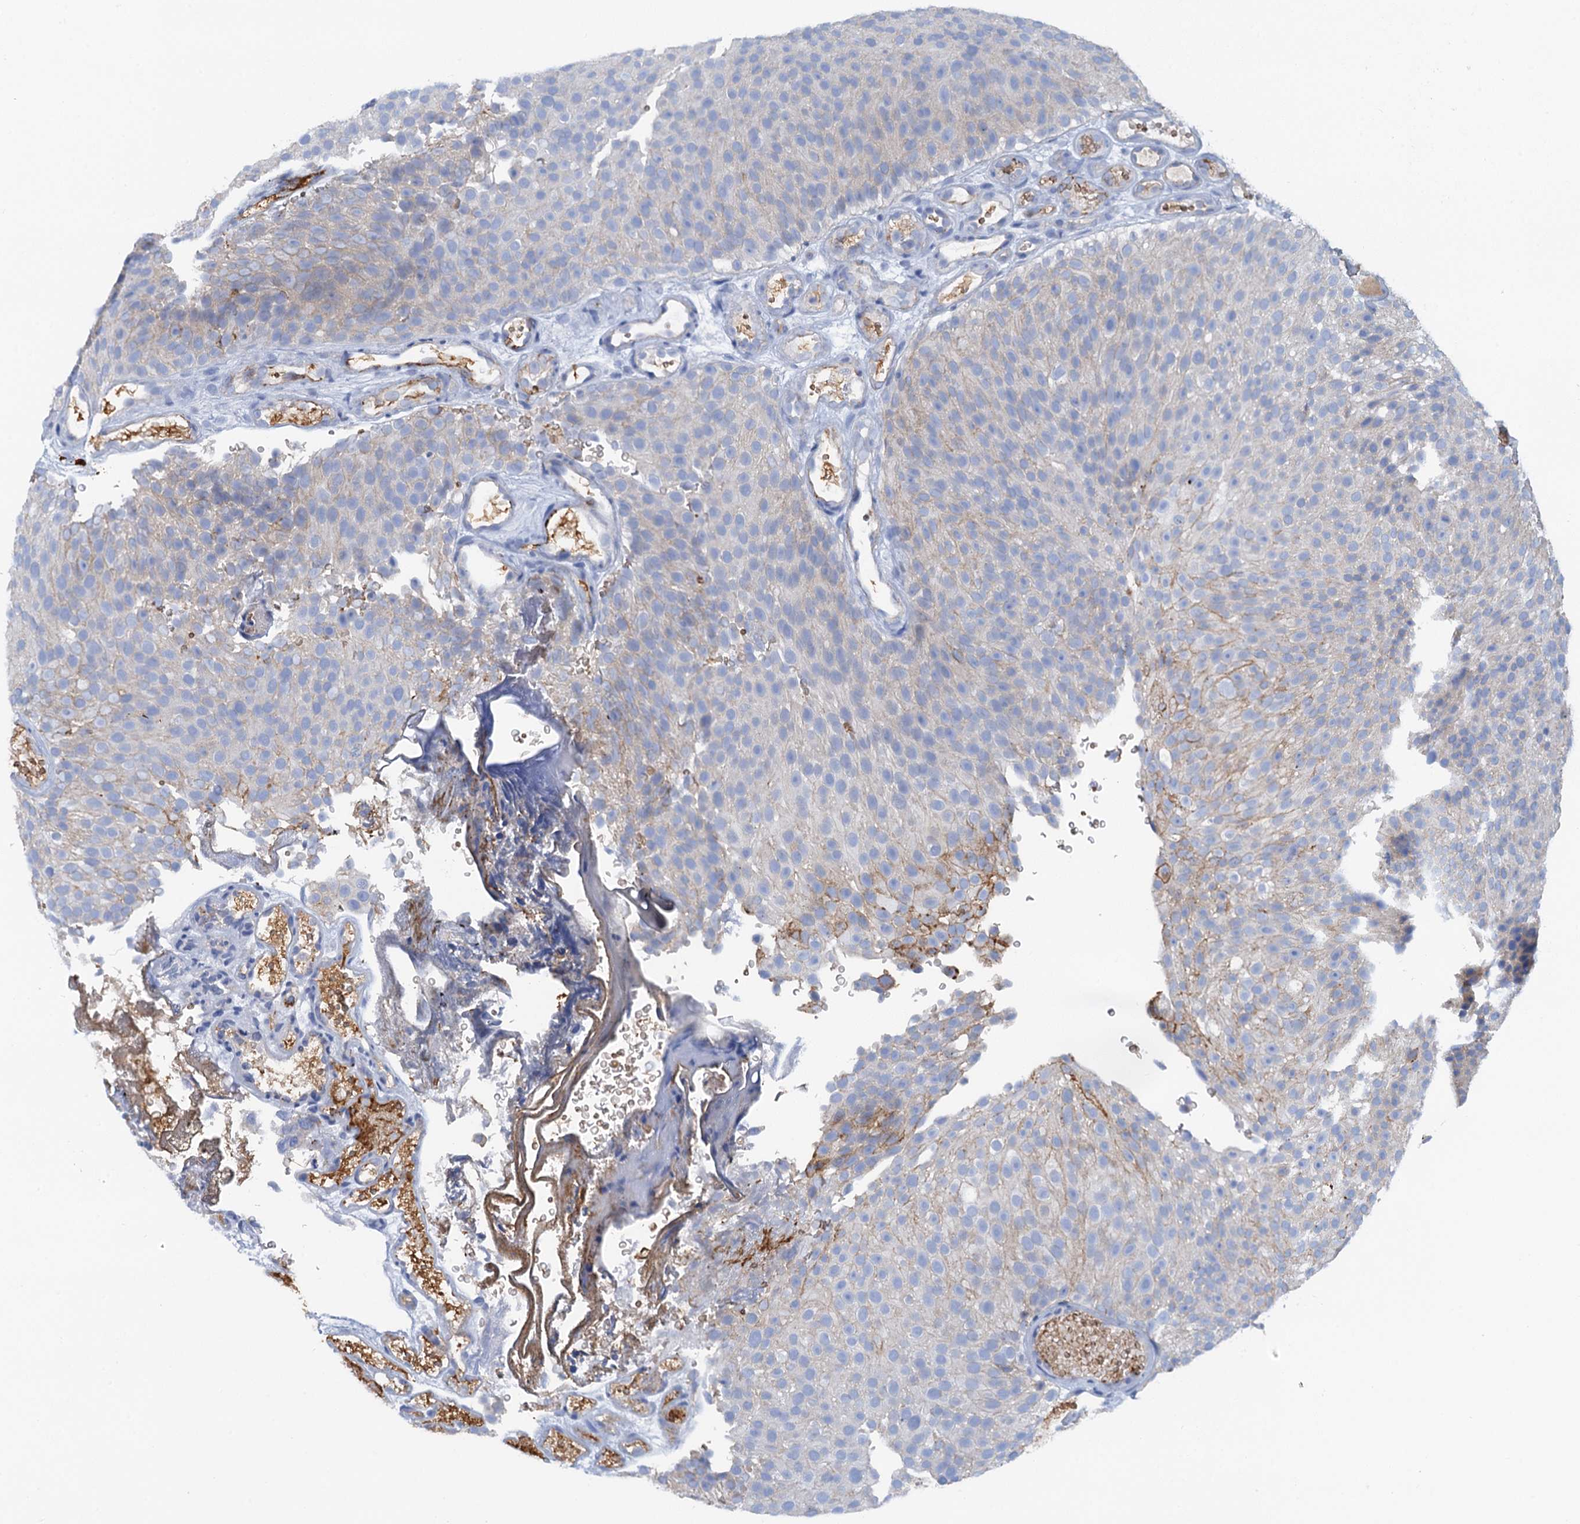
{"staining": {"intensity": "weak", "quantity": "<25%", "location": "cytoplasmic/membranous"}, "tissue": "urothelial cancer", "cell_type": "Tumor cells", "image_type": "cancer", "snomed": [{"axis": "morphology", "description": "Urothelial carcinoma, Low grade"}, {"axis": "topography", "description": "Urinary bladder"}], "caption": "A high-resolution image shows IHC staining of urothelial cancer, which displays no significant positivity in tumor cells.", "gene": "MYADML2", "patient": {"sex": "male", "age": 78}}